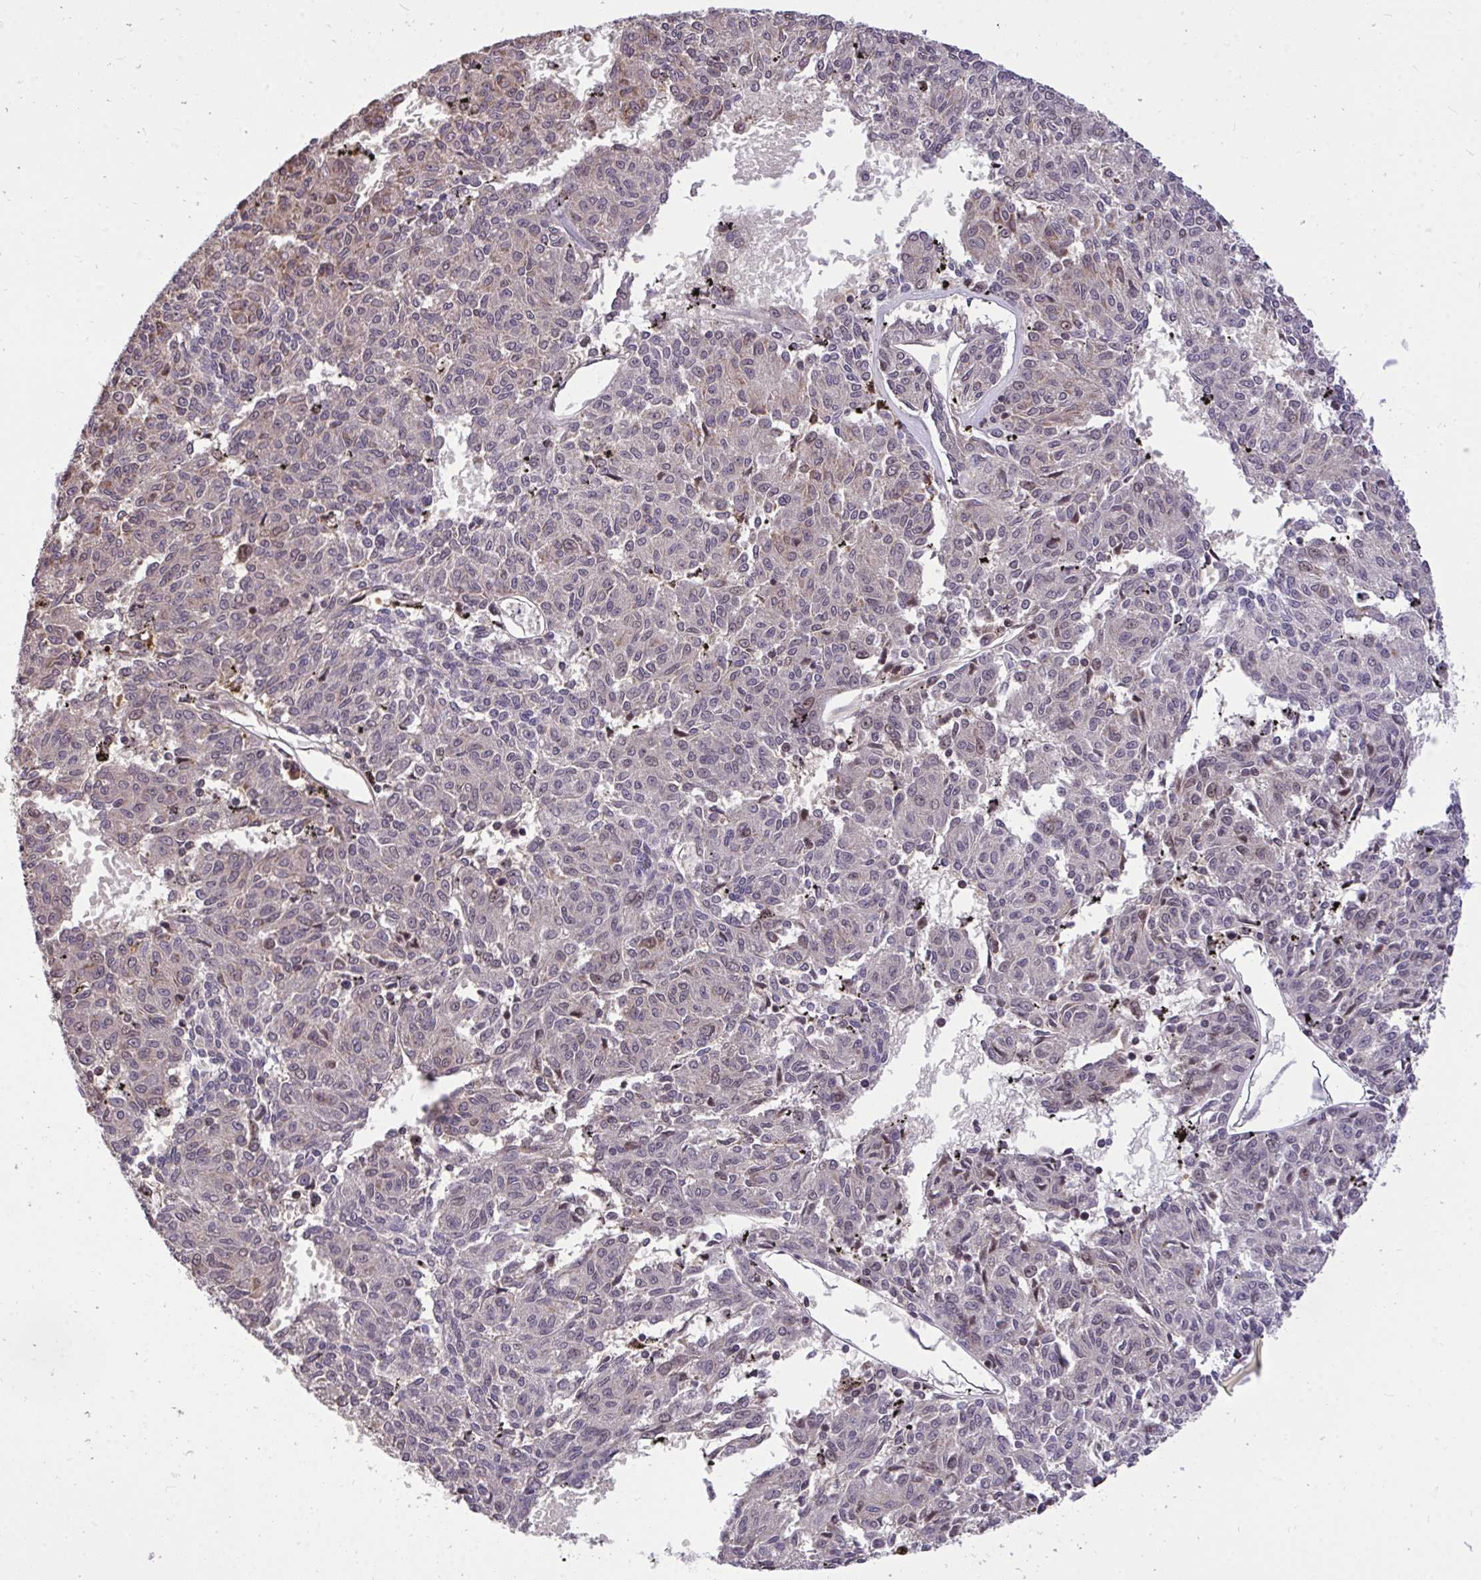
{"staining": {"intensity": "negative", "quantity": "none", "location": "none"}, "tissue": "melanoma", "cell_type": "Tumor cells", "image_type": "cancer", "snomed": [{"axis": "morphology", "description": "Malignant melanoma, NOS"}, {"axis": "topography", "description": "Skin"}], "caption": "IHC photomicrograph of neoplastic tissue: human melanoma stained with DAB exhibits no significant protein expression in tumor cells. (Stains: DAB (3,3'-diaminobenzidine) immunohistochemistry (IHC) with hematoxylin counter stain, Microscopy: brightfield microscopy at high magnification).", "gene": "PPP1CA", "patient": {"sex": "female", "age": 72}}